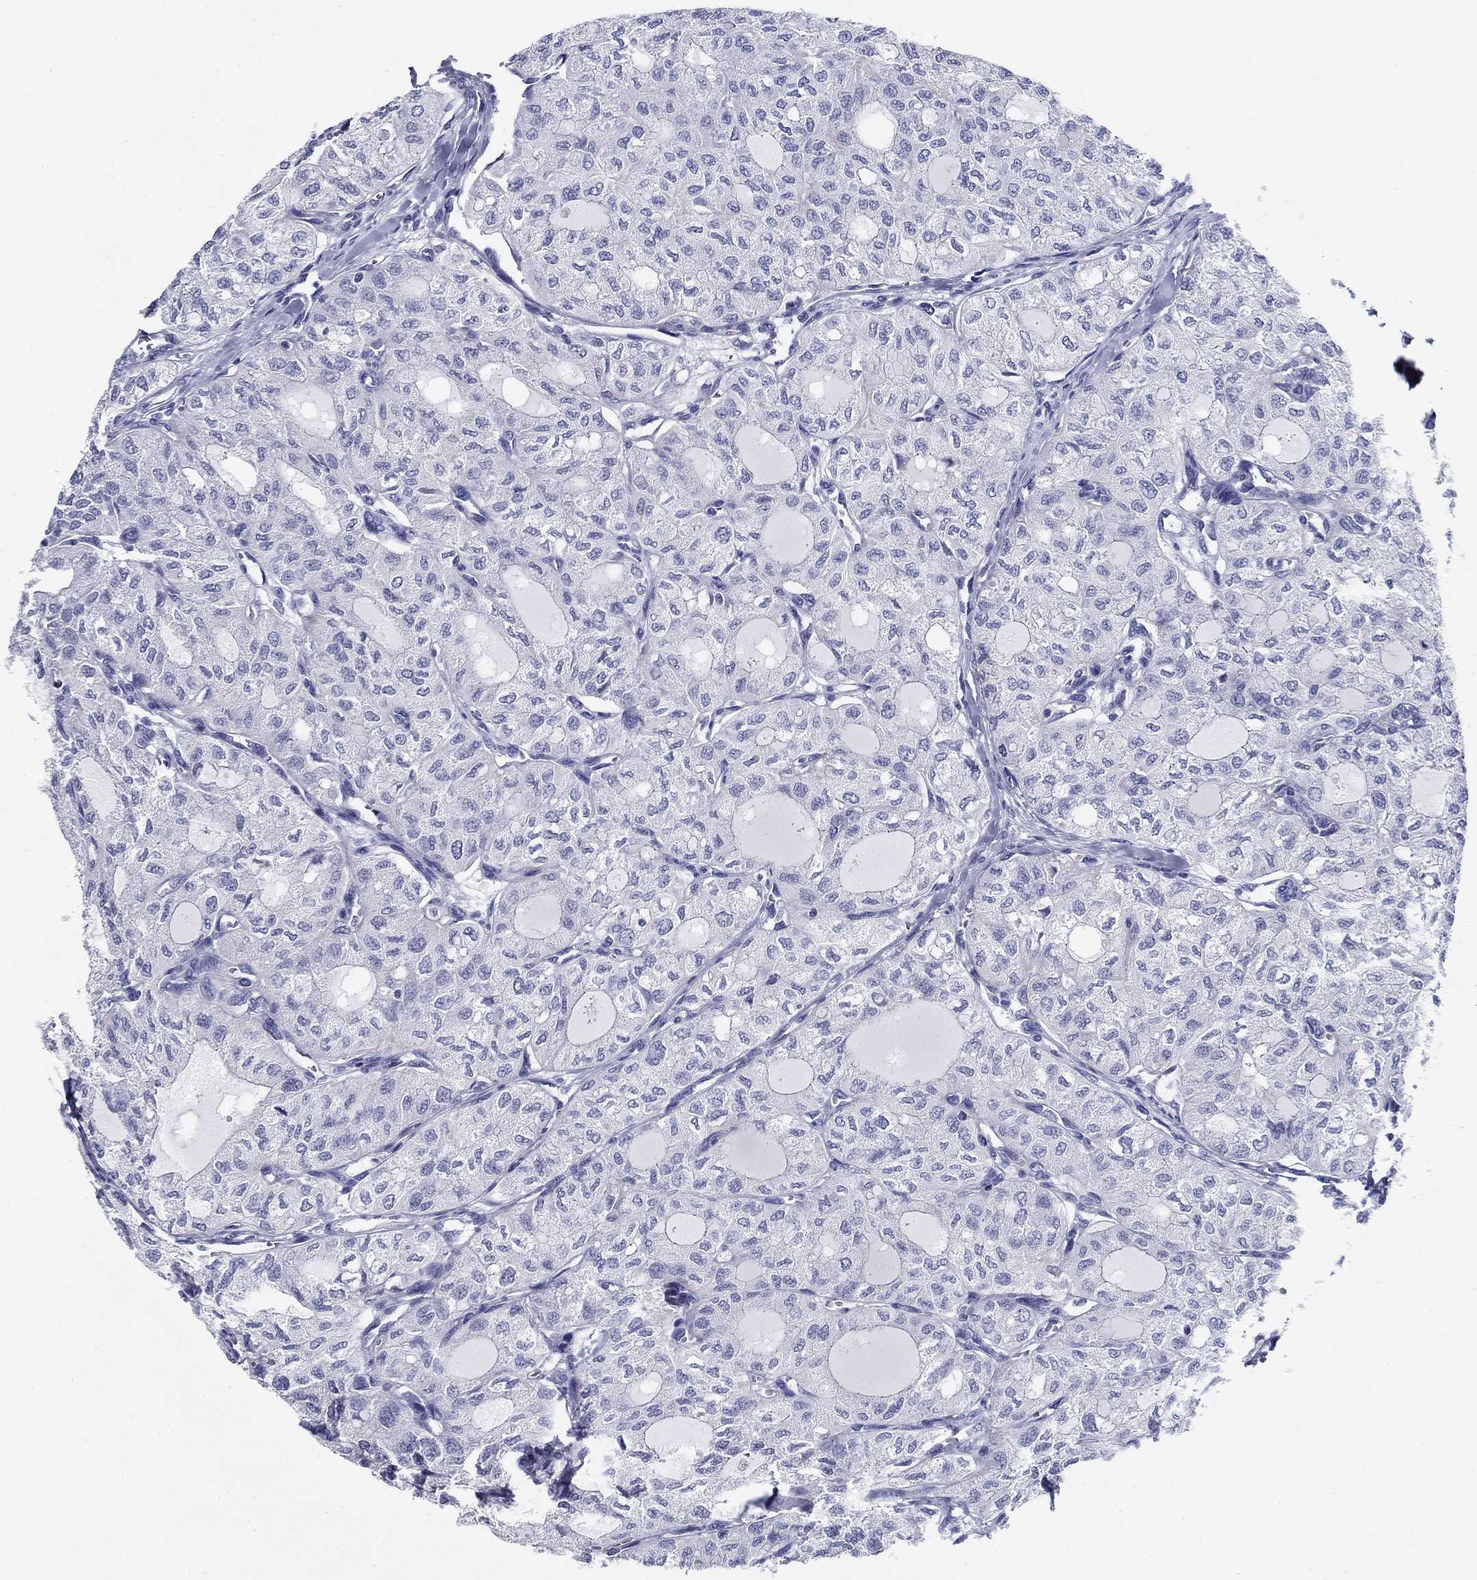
{"staining": {"intensity": "negative", "quantity": "none", "location": "none"}, "tissue": "thyroid cancer", "cell_type": "Tumor cells", "image_type": "cancer", "snomed": [{"axis": "morphology", "description": "Follicular adenoma carcinoma, NOS"}, {"axis": "topography", "description": "Thyroid gland"}], "caption": "A high-resolution micrograph shows immunohistochemistry (IHC) staining of thyroid cancer (follicular adenoma carcinoma), which reveals no significant positivity in tumor cells. Nuclei are stained in blue.", "gene": "UPB1", "patient": {"sex": "male", "age": 75}}